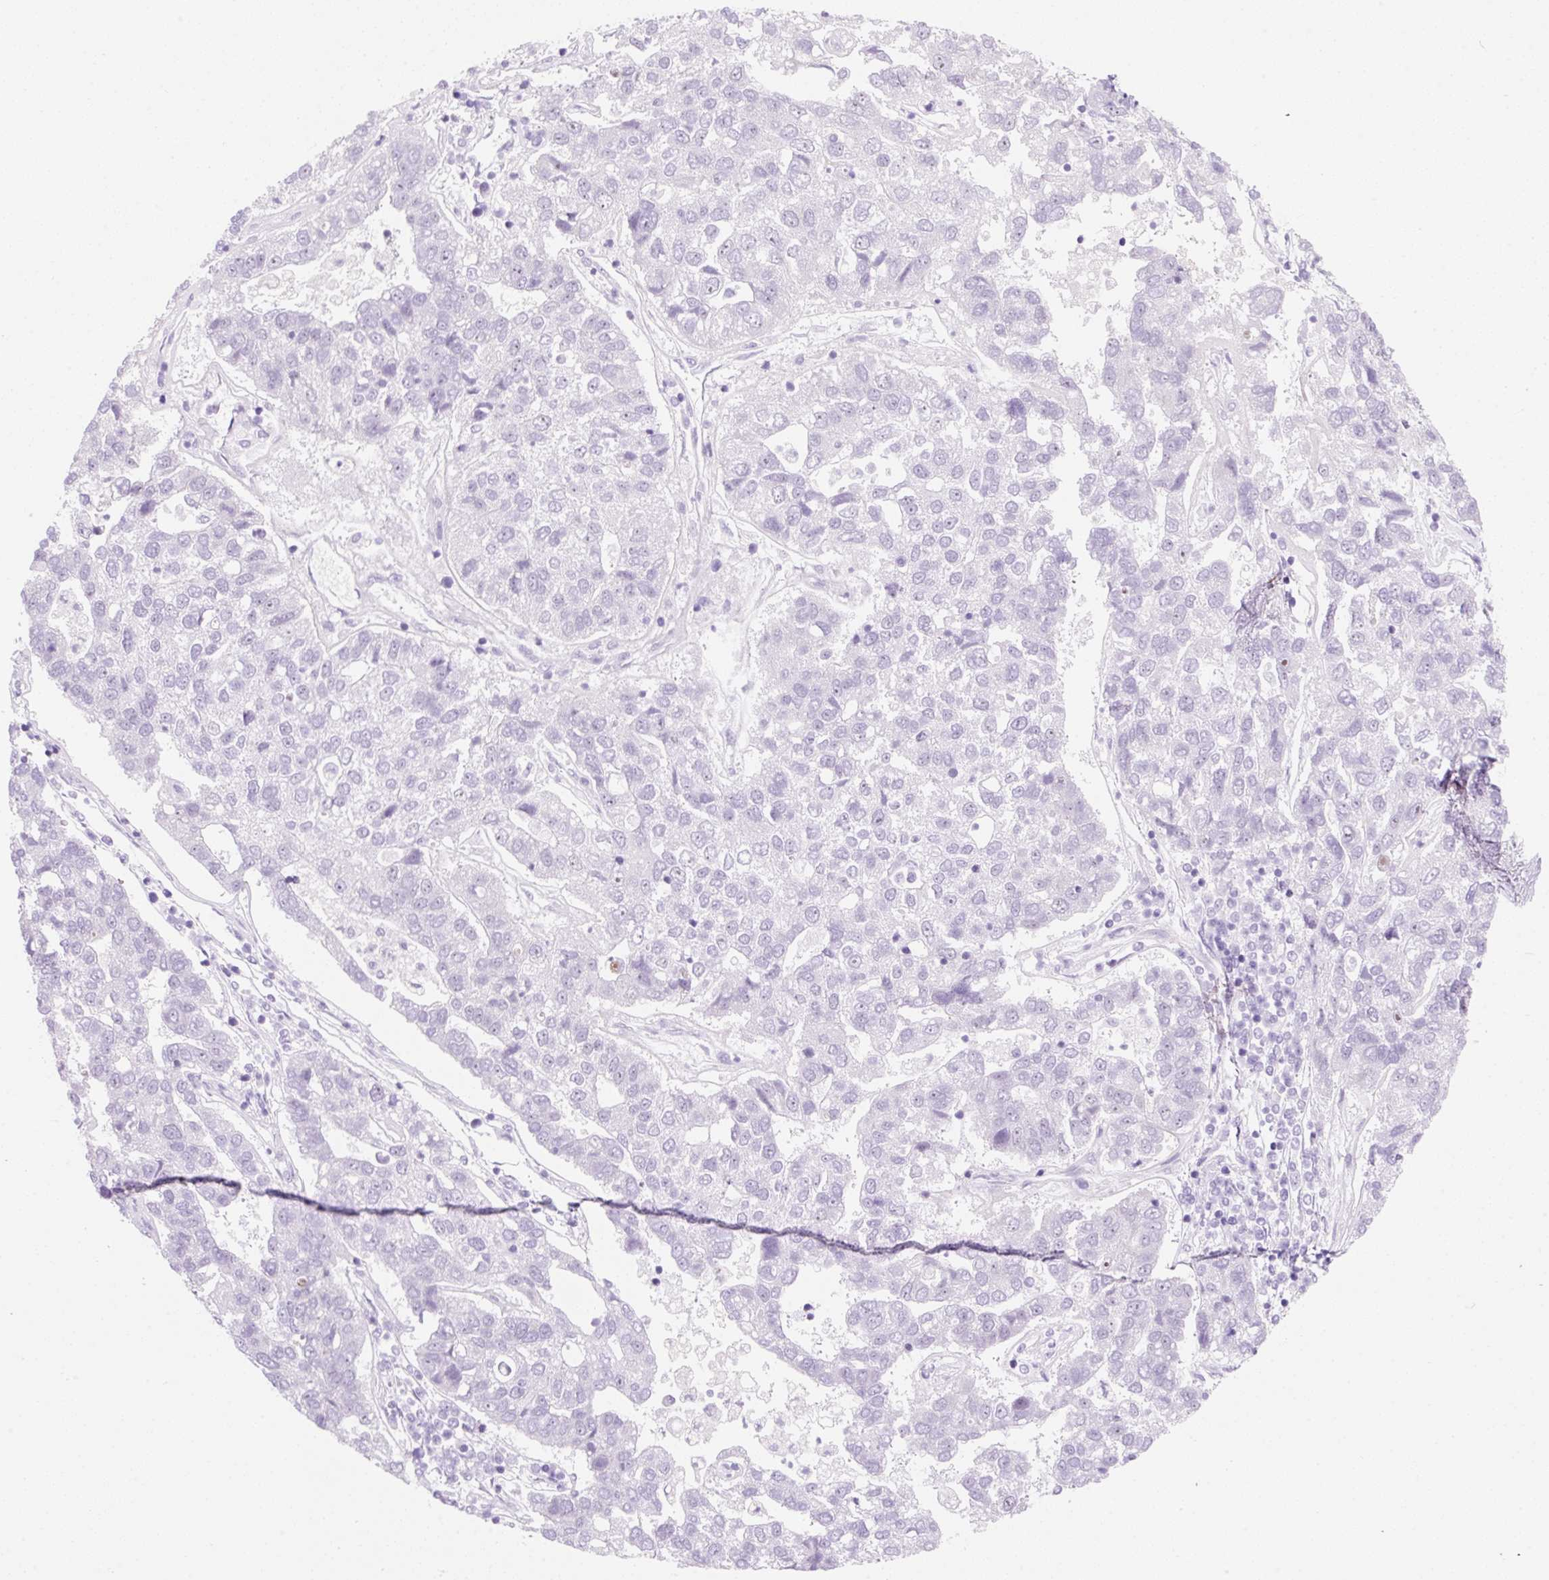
{"staining": {"intensity": "negative", "quantity": "none", "location": "none"}, "tissue": "pancreatic cancer", "cell_type": "Tumor cells", "image_type": "cancer", "snomed": [{"axis": "morphology", "description": "Adenocarcinoma, NOS"}, {"axis": "topography", "description": "Pancreas"}], "caption": "Tumor cells show no significant expression in pancreatic cancer.", "gene": "ZNF121", "patient": {"sex": "female", "age": 61}}